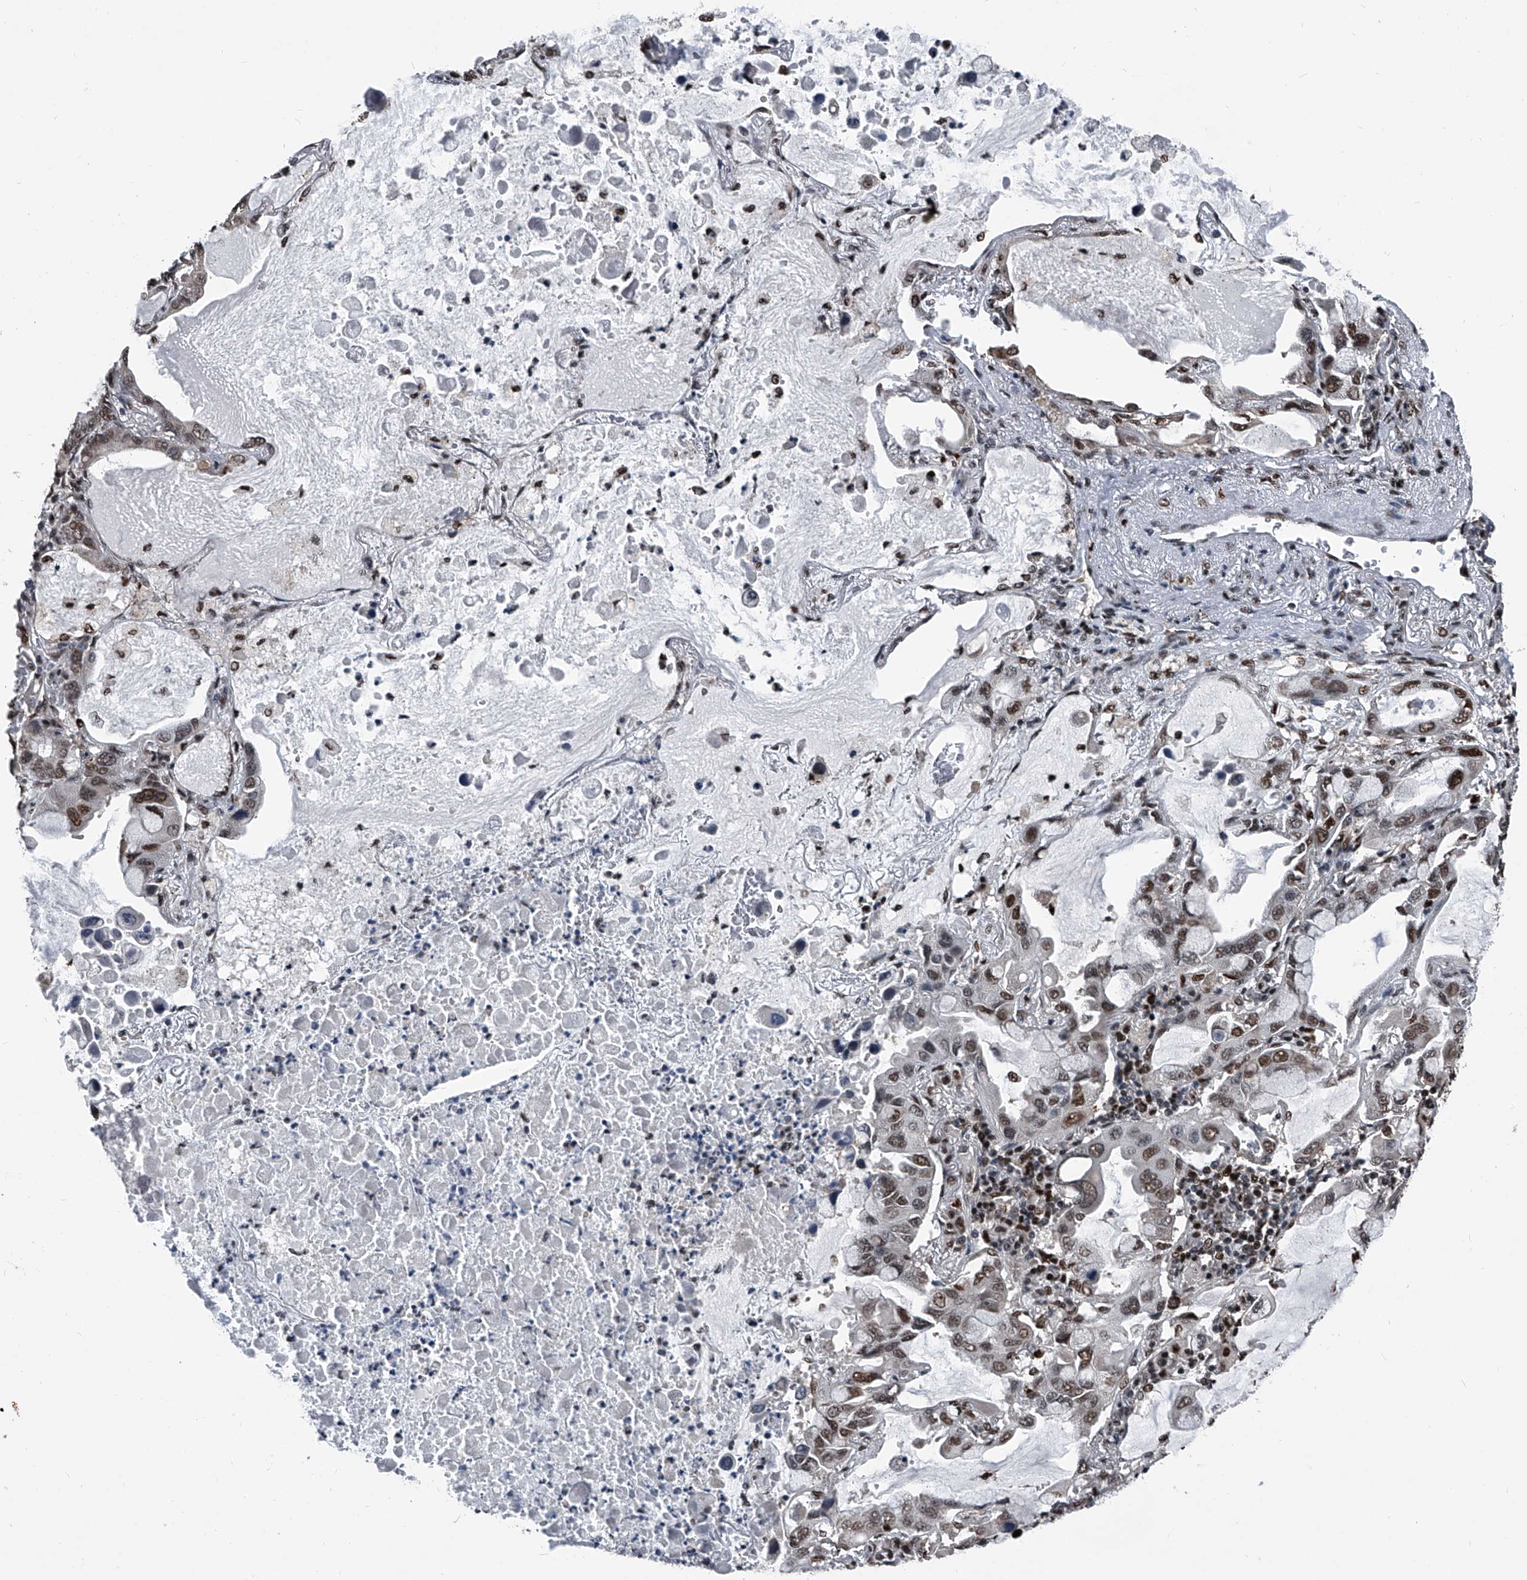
{"staining": {"intensity": "moderate", "quantity": "25%-75%", "location": "nuclear"}, "tissue": "lung cancer", "cell_type": "Tumor cells", "image_type": "cancer", "snomed": [{"axis": "morphology", "description": "Adenocarcinoma, NOS"}, {"axis": "topography", "description": "Lung"}], "caption": "Lung adenocarcinoma was stained to show a protein in brown. There is medium levels of moderate nuclear positivity in approximately 25%-75% of tumor cells.", "gene": "FKBP5", "patient": {"sex": "male", "age": 64}}